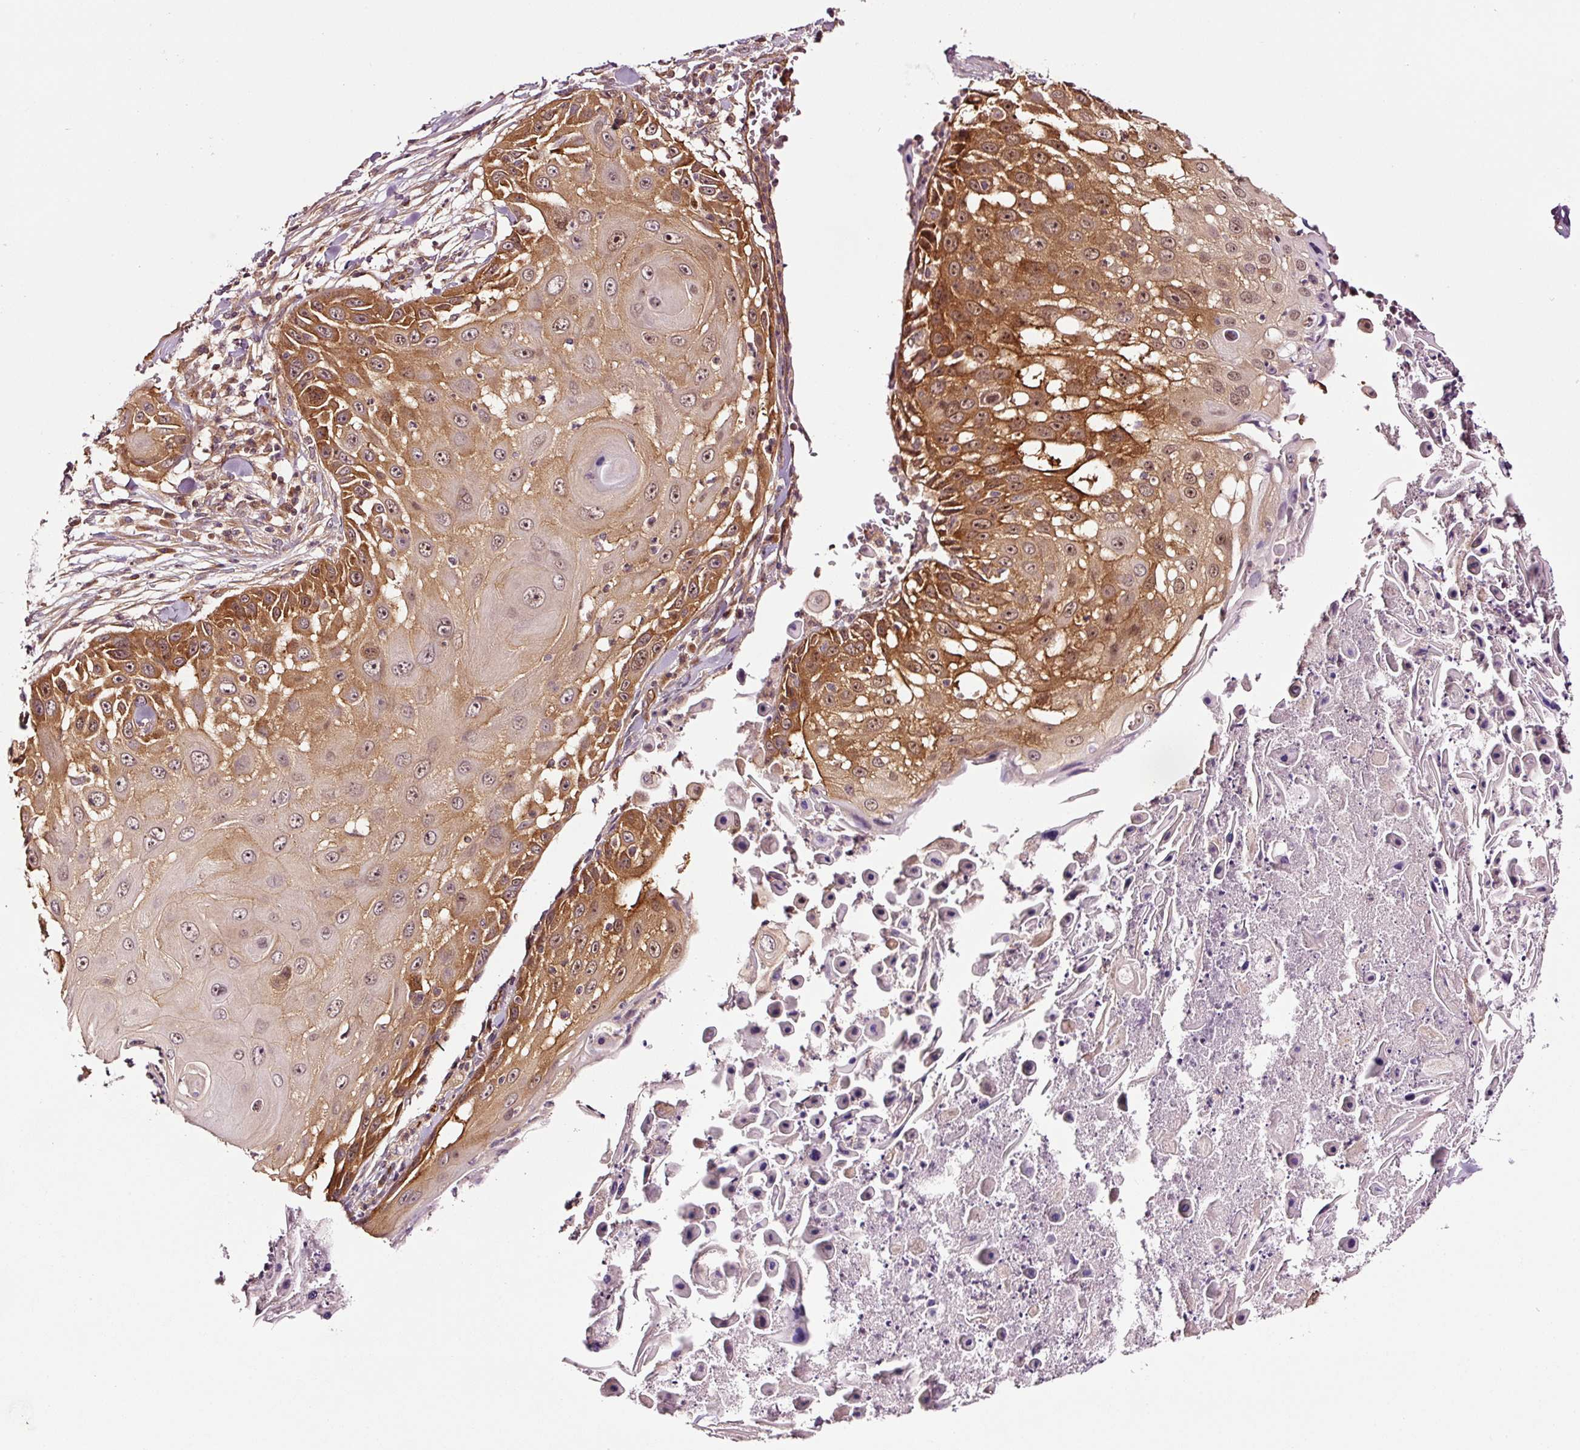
{"staining": {"intensity": "strong", "quantity": ">75%", "location": "cytoplasmic/membranous"}, "tissue": "skin cancer", "cell_type": "Tumor cells", "image_type": "cancer", "snomed": [{"axis": "morphology", "description": "Squamous cell carcinoma, NOS"}, {"axis": "topography", "description": "Skin"}], "caption": "A high amount of strong cytoplasmic/membranous expression is identified in approximately >75% of tumor cells in squamous cell carcinoma (skin) tissue. (Brightfield microscopy of DAB IHC at high magnification).", "gene": "METAP1", "patient": {"sex": "female", "age": 44}}